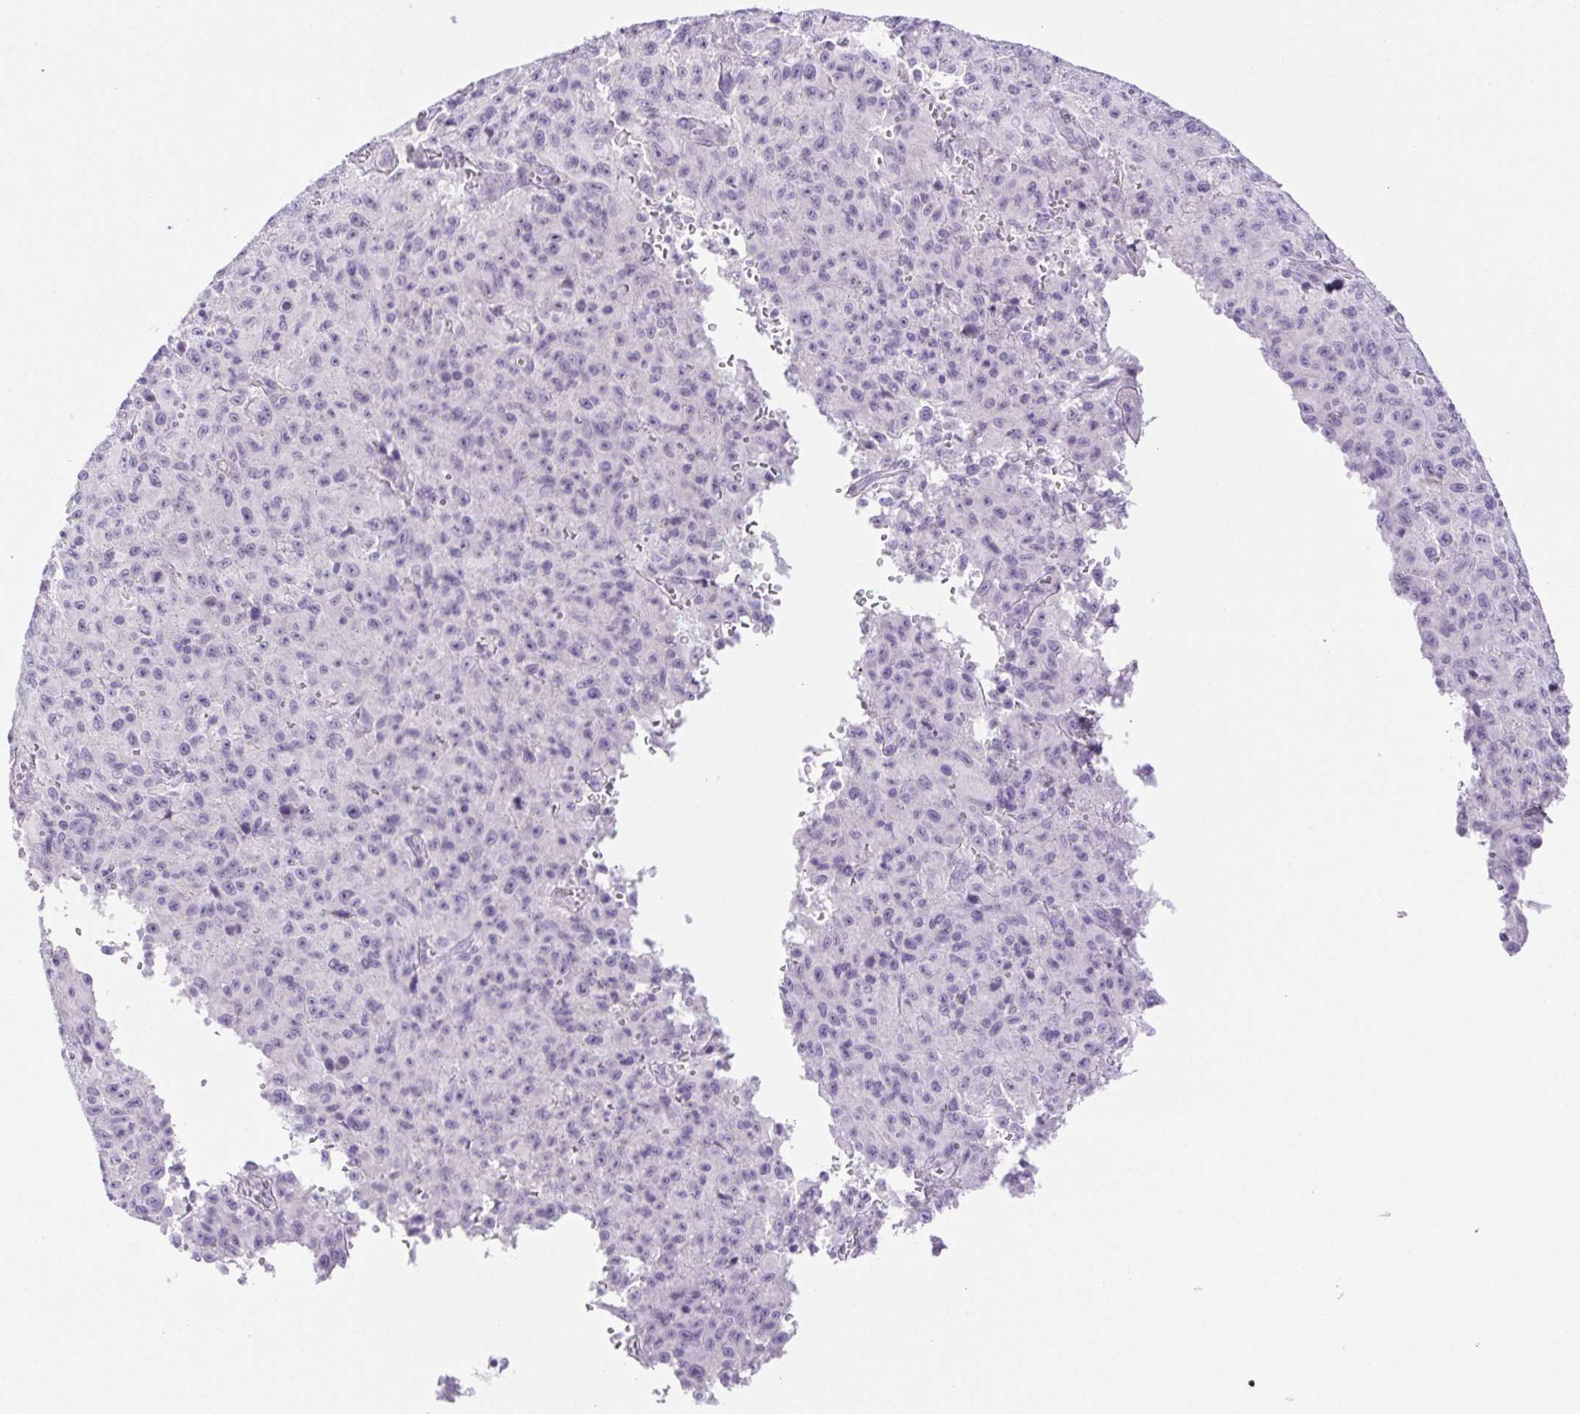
{"staining": {"intensity": "negative", "quantity": "none", "location": "none"}, "tissue": "melanoma", "cell_type": "Tumor cells", "image_type": "cancer", "snomed": [{"axis": "morphology", "description": "Malignant melanoma, NOS"}, {"axis": "topography", "description": "Skin"}], "caption": "Micrograph shows no protein expression in tumor cells of malignant melanoma tissue.", "gene": "PAPPA2", "patient": {"sex": "male", "age": 46}}